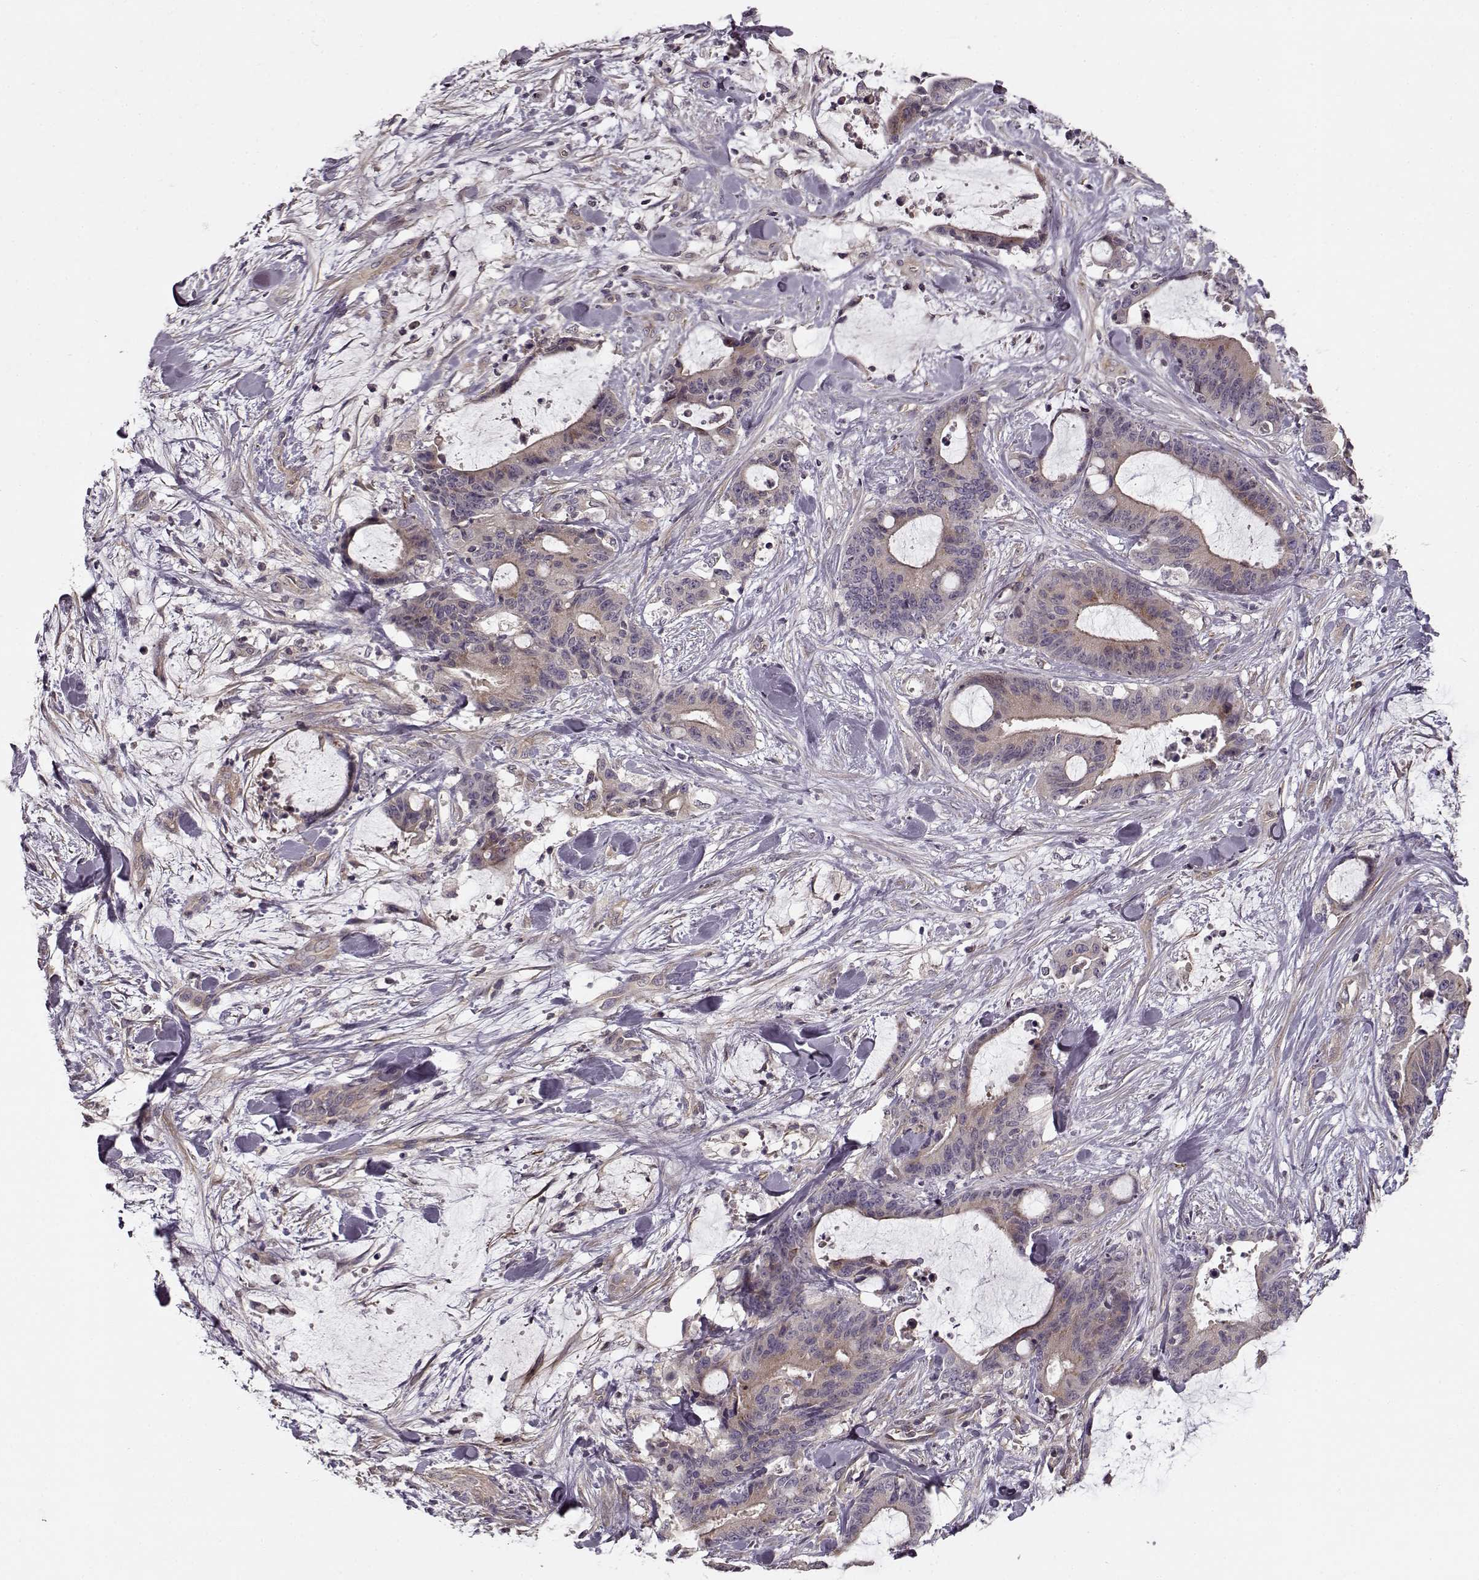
{"staining": {"intensity": "weak", "quantity": "25%-75%", "location": "cytoplasmic/membranous"}, "tissue": "liver cancer", "cell_type": "Tumor cells", "image_type": "cancer", "snomed": [{"axis": "morphology", "description": "Cholangiocarcinoma"}, {"axis": "topography", "description": "Liver"}], "caption": "Liver cancer stained with DAB (3,3'-diaminobenzidine) immunohistochemistry (IHC) shows low levels of weak cytoplasmic/membranous staining in approximately 25%-75% of tumor cells.", "gene": "SLAIN2", "patient": {"sex": "female", "age": 73}}